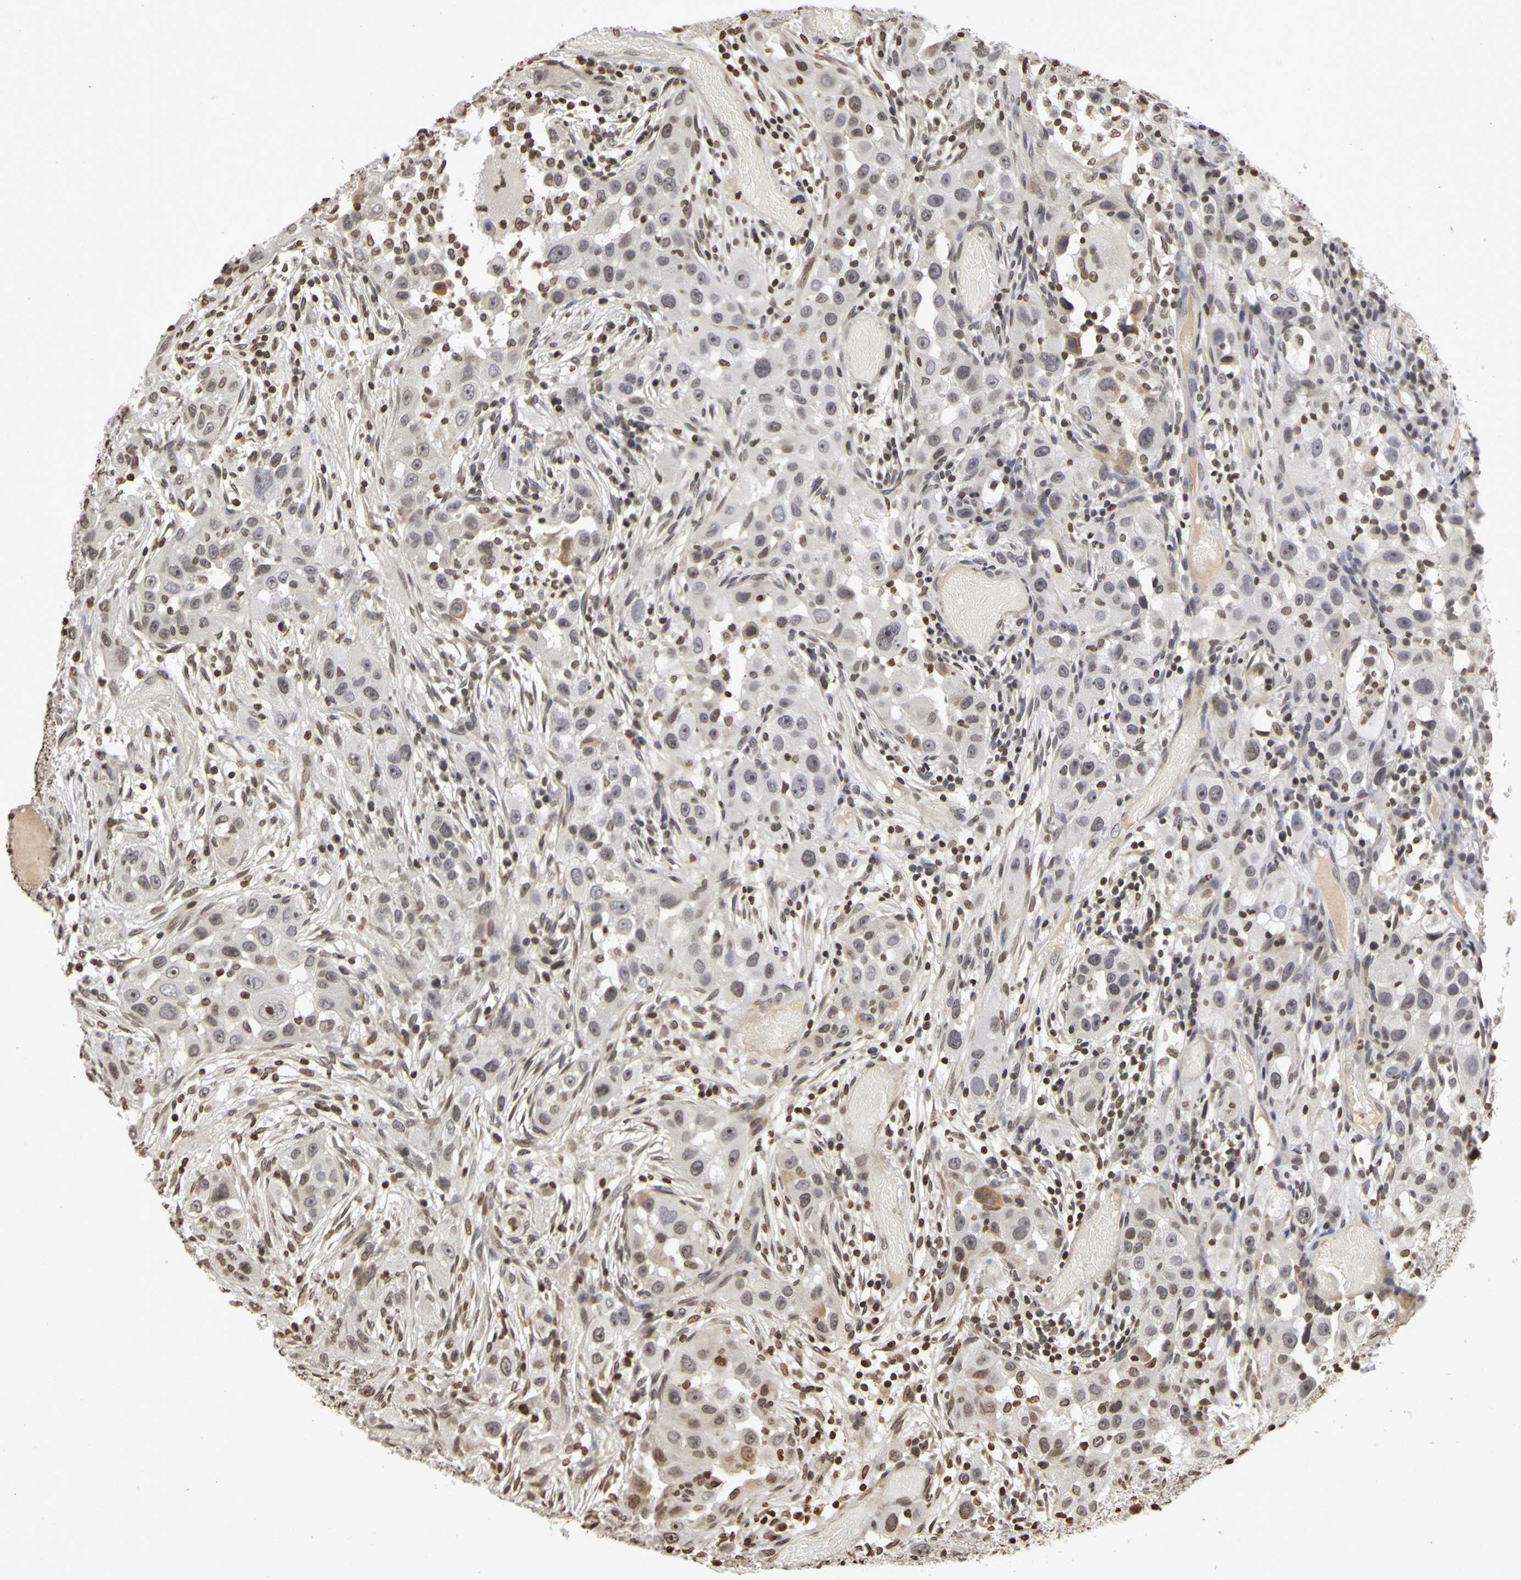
{"staining": {"intensity": "weak", "quantity": "<25%", "location": "nuclear"}, "tissue": "head and neck cancer", "cell_type": "Tumor cells", "image_type": "cancer", "snomed": [{"axis": "morphology", "description": "Carcinoma, NOS"}, {"axis": "topography", "description": "Head-Neck"}], "caption": "High magnification brightfield microscopy of head and neck cancer (carcinoma) stained with DAB (brown) and counterstained with hematoxylin (blue): tumor cells show no significant staining.", "gene": "ERCC2", "patient": {"sex": "male", "age": 87}}